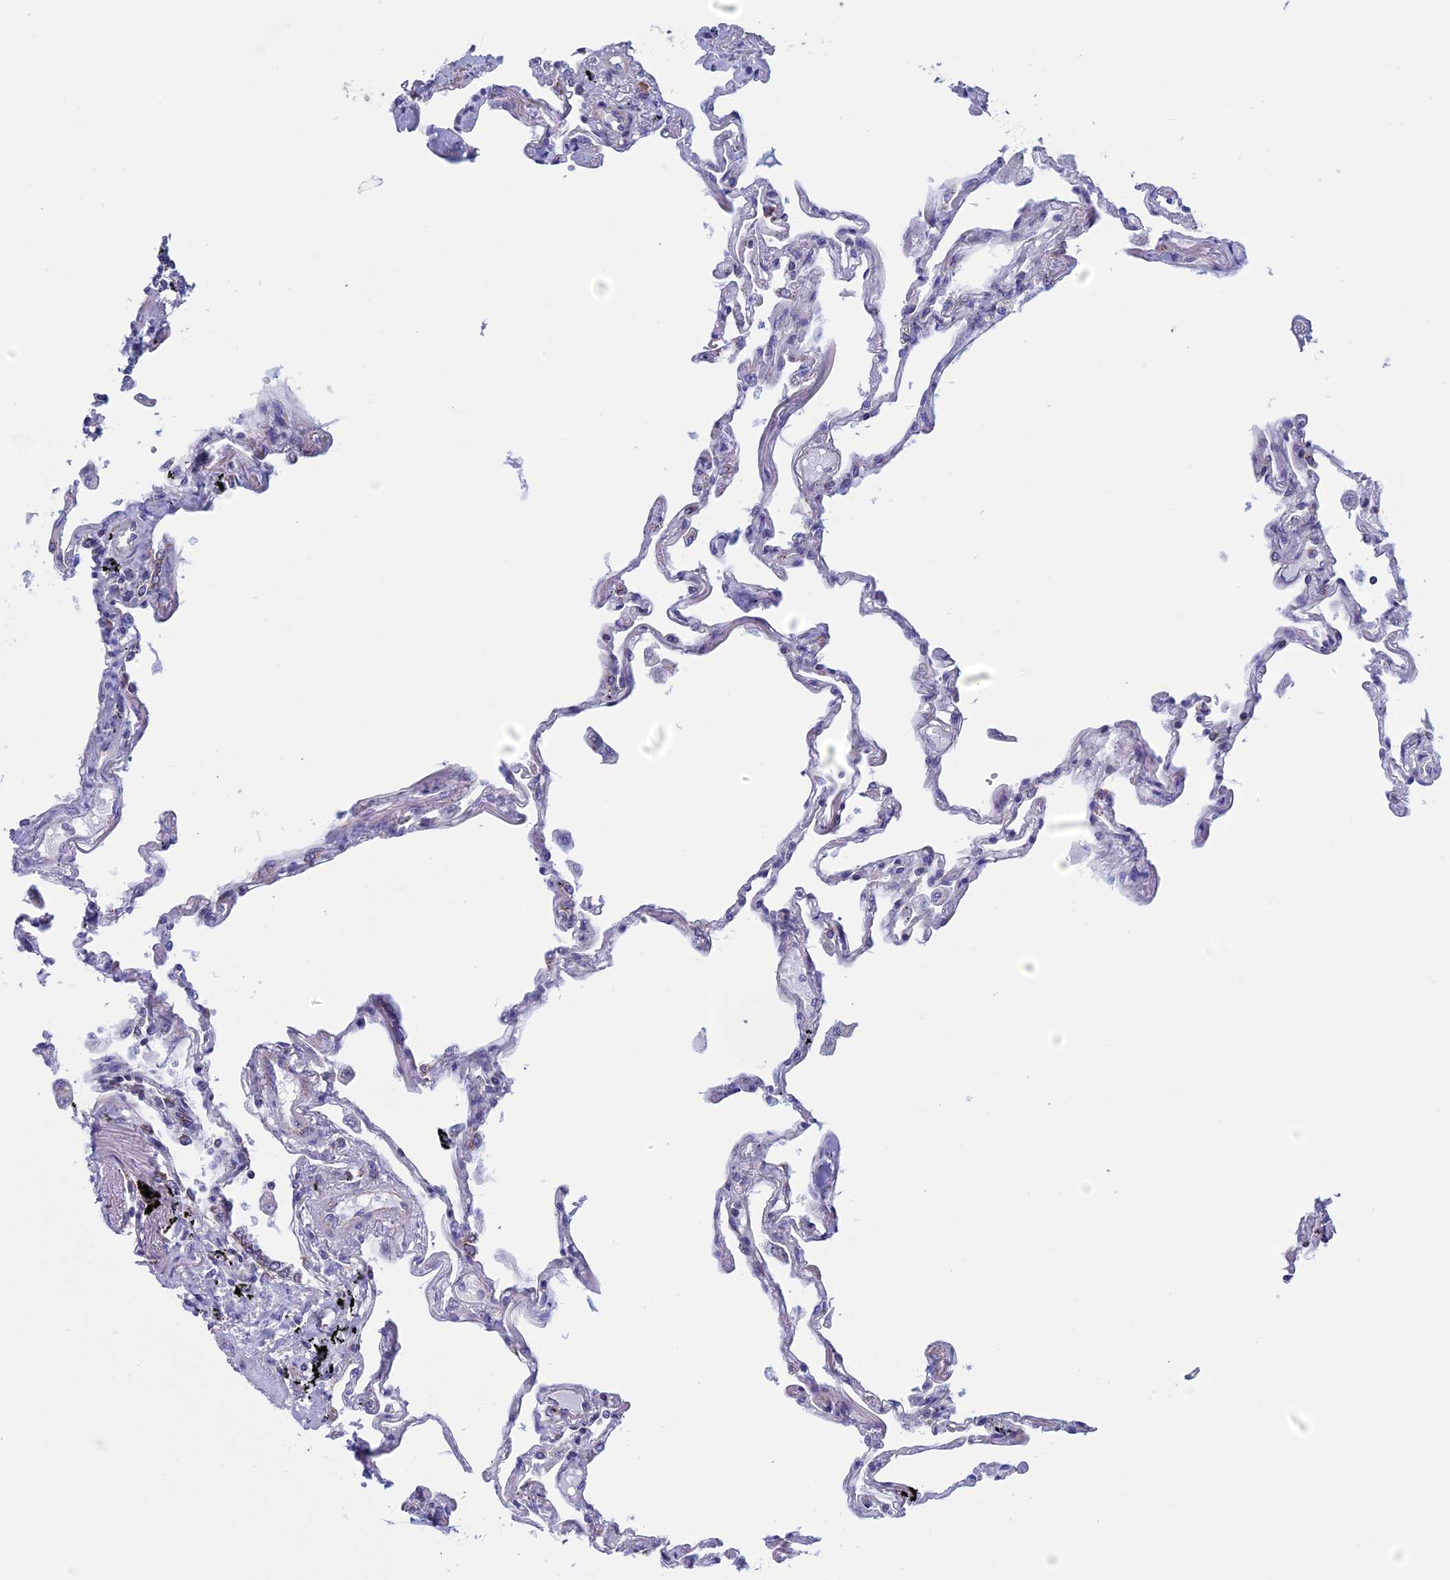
{"staining": {"intensity": "negative", "quantity": "none", "location": "none"}, "tissue": "lung", "cell_type": "Alveolar cells", "image_type": "normal", "snomed": [{"axis": "morphology", "description": "Normal tissue, NOS"}, {"axis": "topography", "description": "Lung"}], "caption": "IHC image of benign lung: human lung stained with DAB exhibits no significant protein positivity in alveolar cells. The staining is performed using DAB brown chromogen with nuclei counter-stained in using hematoxylin.", "gene": "NDUFB9", "patient": {"sex": "female", "age": 67}}